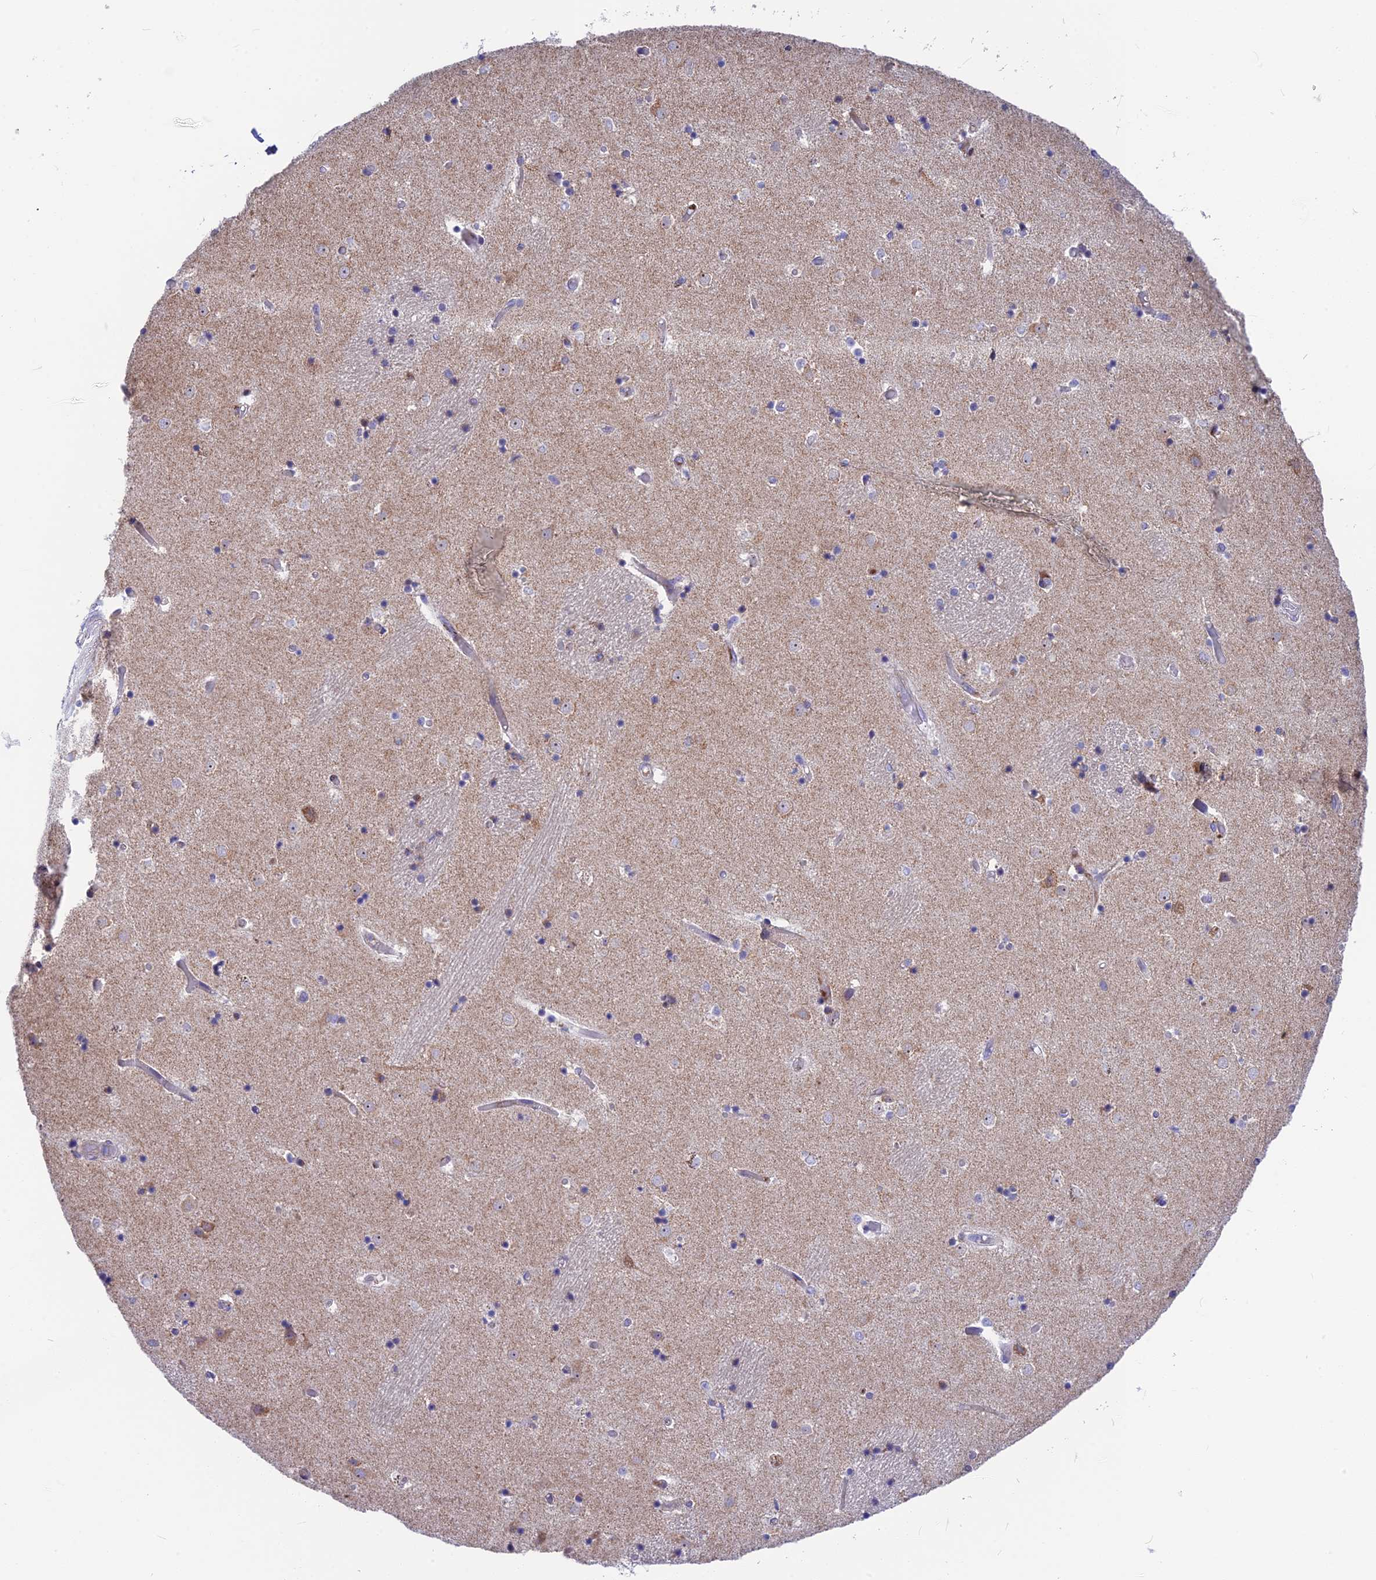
{"staining": {"intensity": "negative", "quantity": "none", "location": "none"}, "tissue": "caudate", "cell_type": "Glial cells", "image_type": "normal", "snomed": [{"axis": "morphology", "description": "Normal tissue, NOS"}, {"axis": "topography", "description": "Lateral ventricle wall"}], "caption": "The image exhibits no significant staining in glial cells of caudate. The staining was performed using DAB to visualize the protein expression in brown, while the nuclei were stained in blue with hematoxylin (Magnification: 20x).", "gene": "PLAC9", "patient": {"sex": "female", "age": 52}}